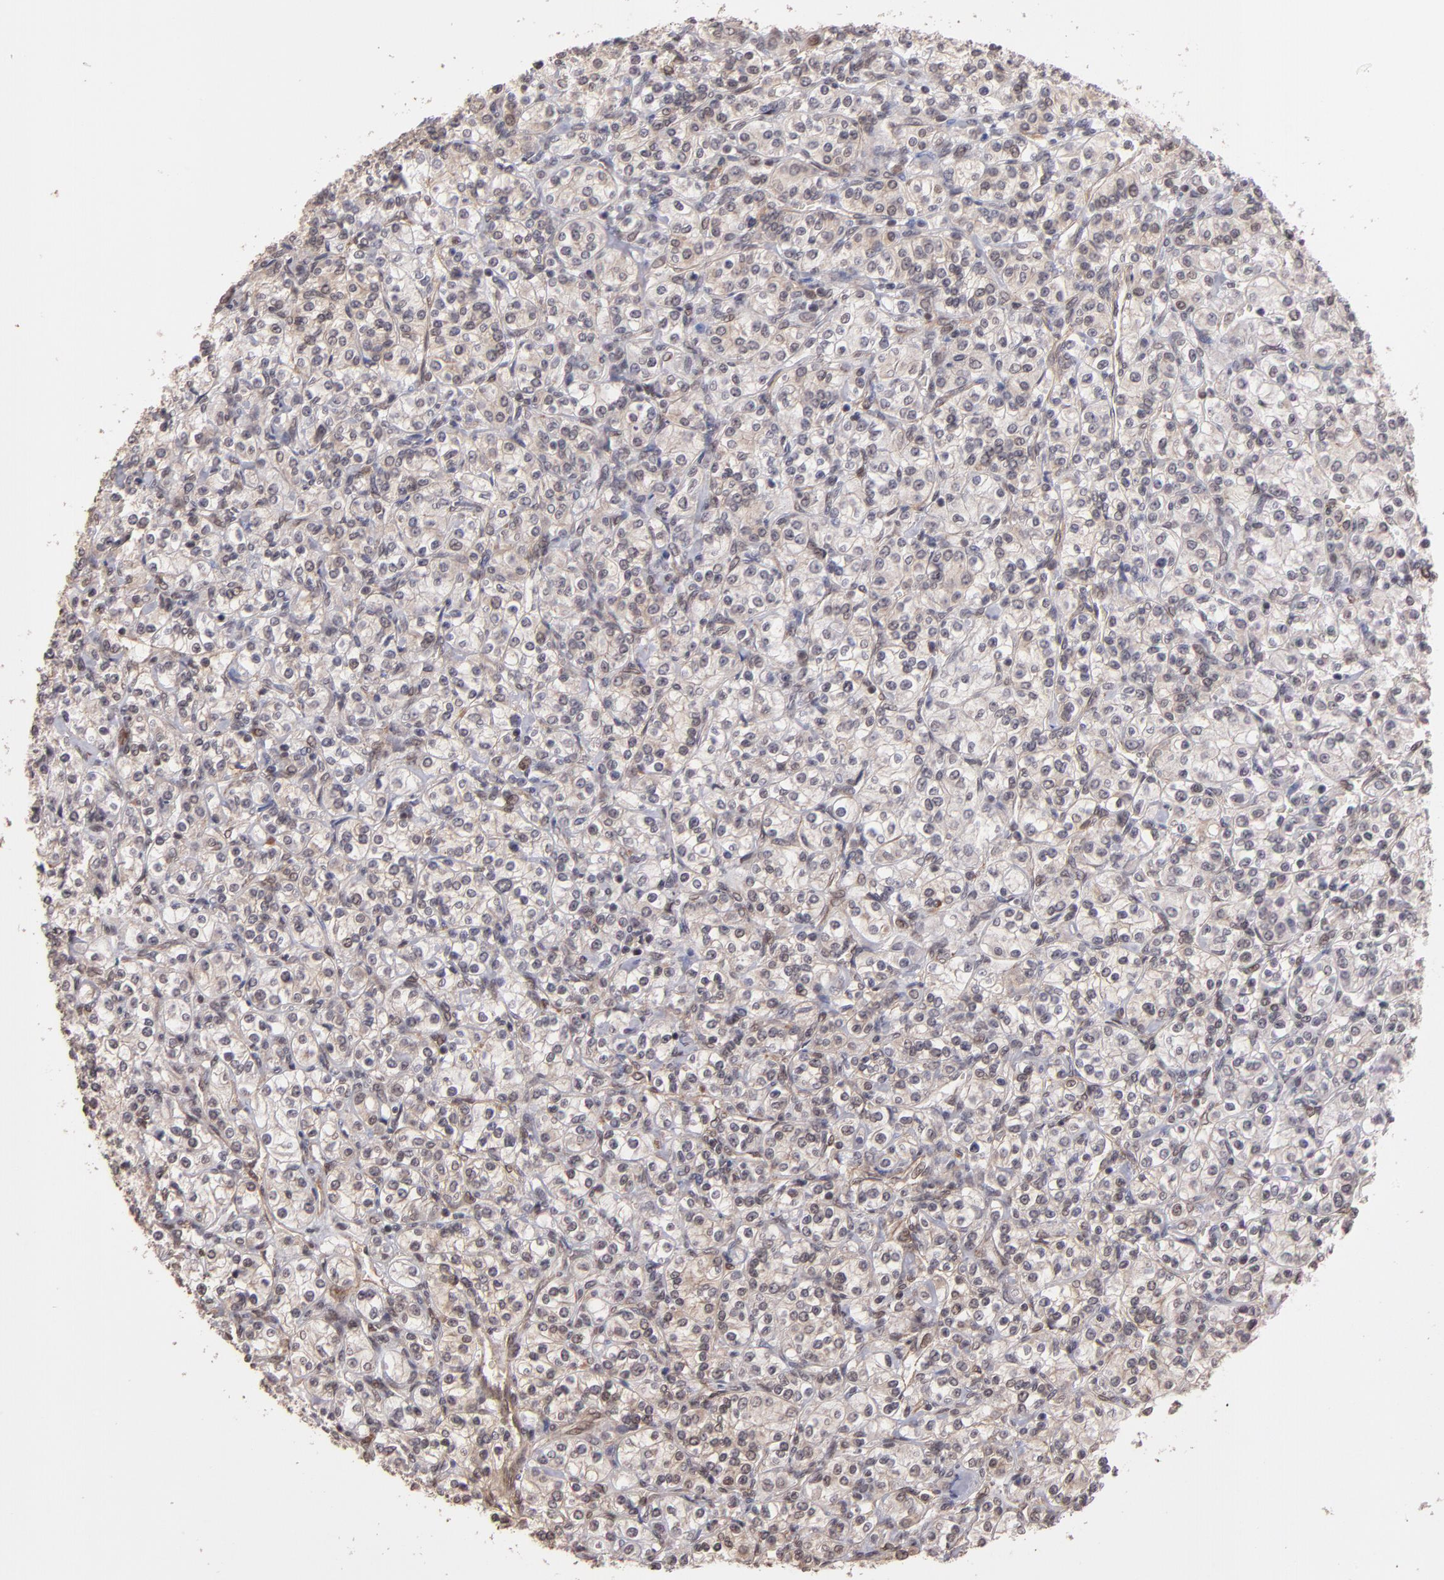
{"staining": {"intensity": "weak", "quantity": "<25%", "location": "nuclear"}, "tissue": "renal cancer", "cell_type": "Tumor cells", "image_type": "cancer", "snomed": [{"axis": "morphology", "description": "Adenocarcinoma, NOS"}, {"axis": "topography", "description": "Kidney"}], "caption": "IHC histopathology image of renal adenocarcinoma stained for a protein (brown), which exhibits no expression in tumor cells.", "gene": "TERF2", "patient": {"sex": "male", "age": 77}}